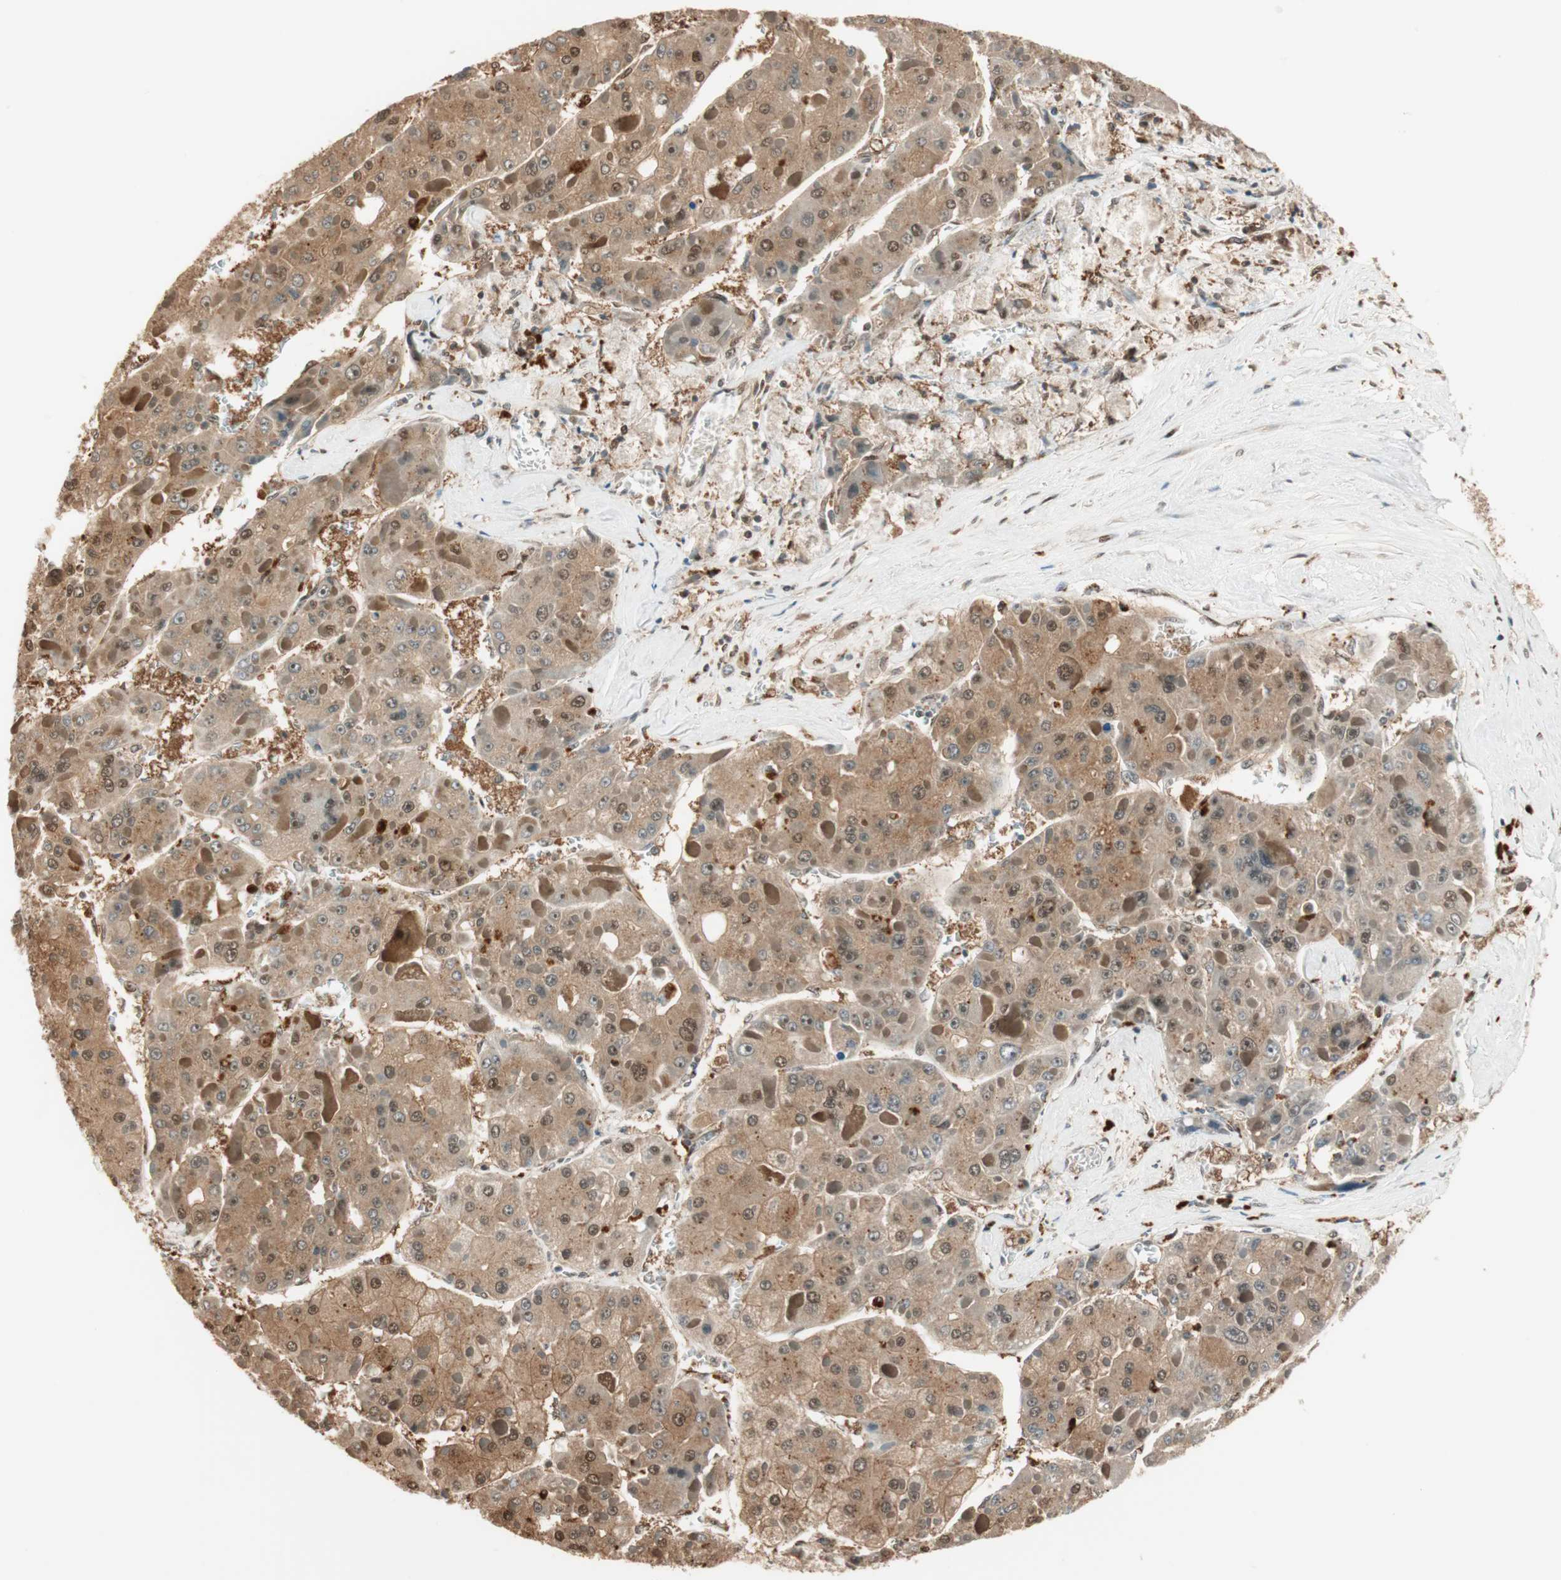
{"staining": {"intensity": "moderate", "quantity": ">75%", "location": "cytoplasmic/membranous,nuclear"}, "tissue": "liver cancer", "cell_type": "Tumor cells", "image_type": "cancer", "snomed": [{"axis": "morphology", "description": "Carcinoma, Hepatocellular, NOS"}, {"axis": "topography", "description": "Liver"}], "caption": "Tumor cells exhibit medium levels of moderate cytoplasmic/membranous and nuclear expression in approximately >75% of cells in hepatocellular carcinoma (liver).", "gene": "ZNF443", "patient": {"sex": "female", "age": 73}}